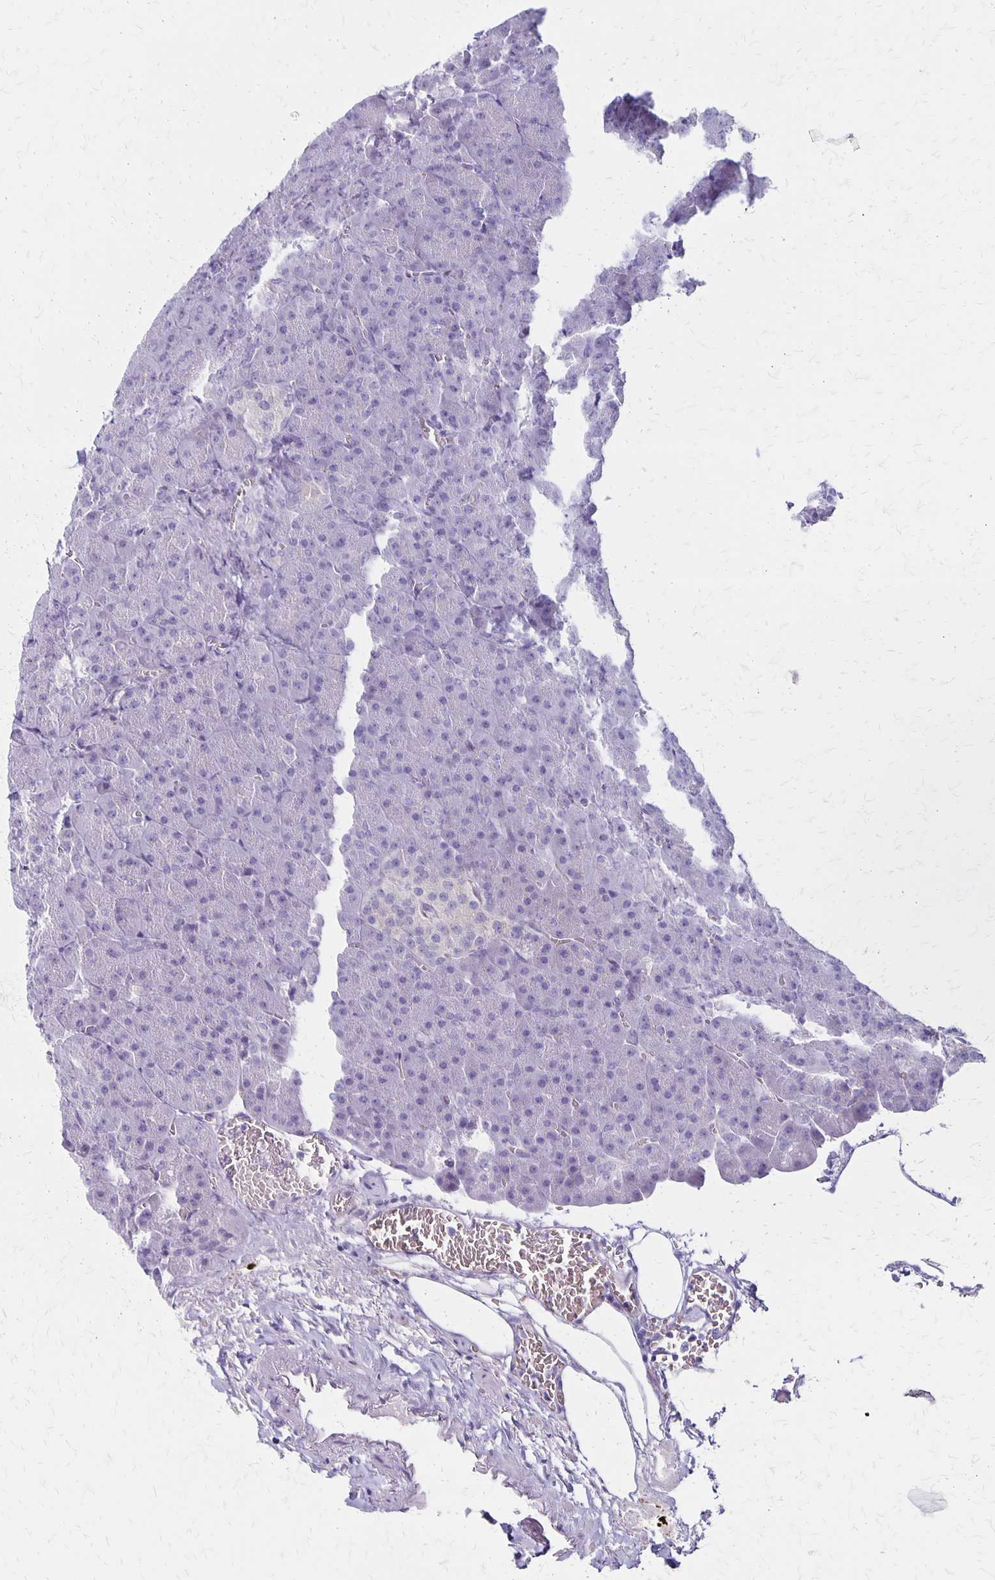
{"staining": {"intensity": "negative", "quantity": "none", "location": "none"}, "tissue": "pancreas", "cell_type": "Exocrine glandular cells", "image_type": "normal", "snomed": [{"axis": "morphology", "description": "Normal tissue, NOS"}, {"axis": "topography", "description": "Pancreas"}], "caption": "Immunohistochemistry histopathology image of unremarkable human pancreas stained for a protein (brown), which displays no staining in exocrine glandular cells.", "gene": "HOMER1", "patient": {"sex": "female", "age": 74}}